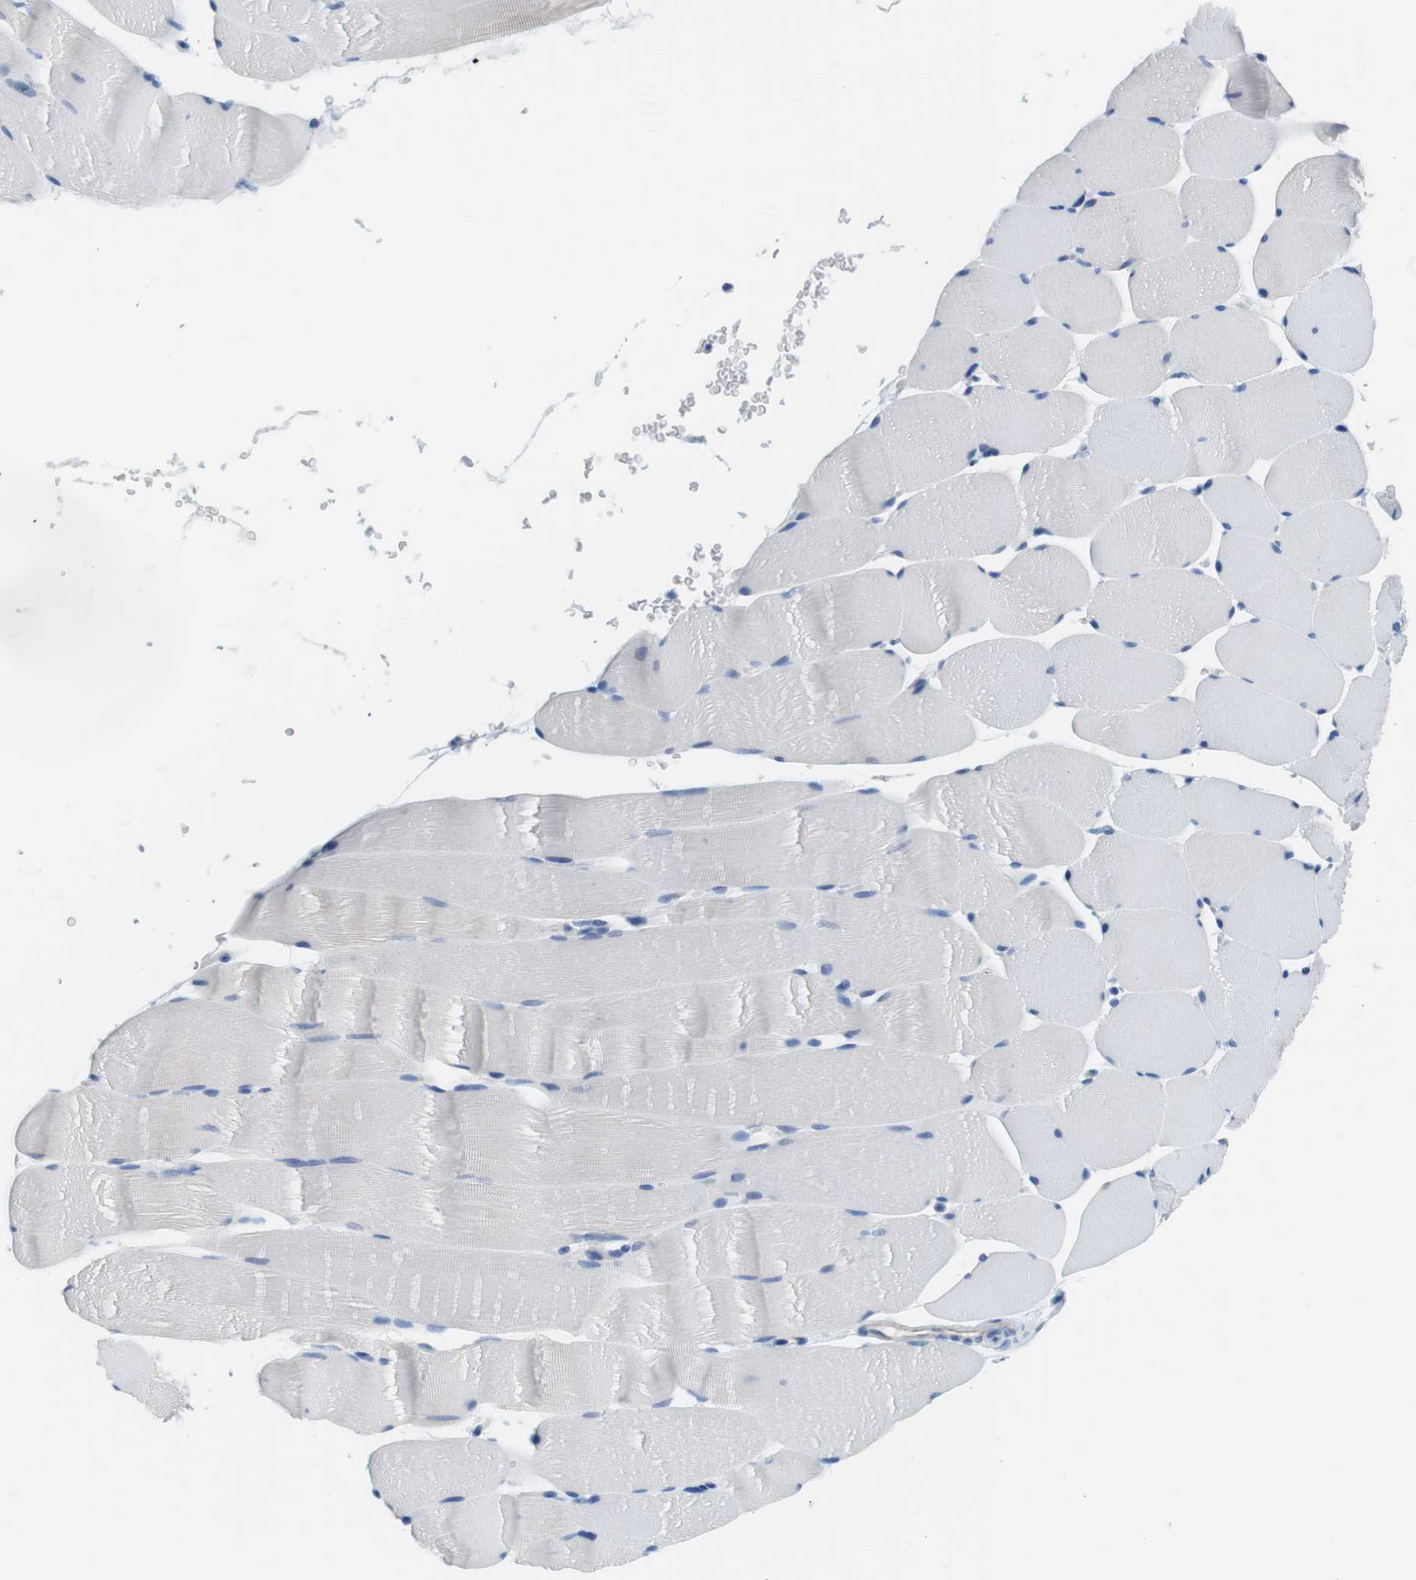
{"staining": {"intensity": "negative", "quantity": "none", "location": "none"}, "tissue": "skeletal muscle", "cell_type": "Myocytes", "image_type": "normal", "snomed": [{"axis": "morphology", "description": "Normal tissue, NOS"}, {"axis": "topography", "description": "Skeletal muscle"}], "caption": "Histopathology image shows no significant protein staining in myocytes of benign skeletal muscle. Nuclei are stained in blue.", "gene": "SLC6A6", "patient": {"sex": "male", "age": 62}}